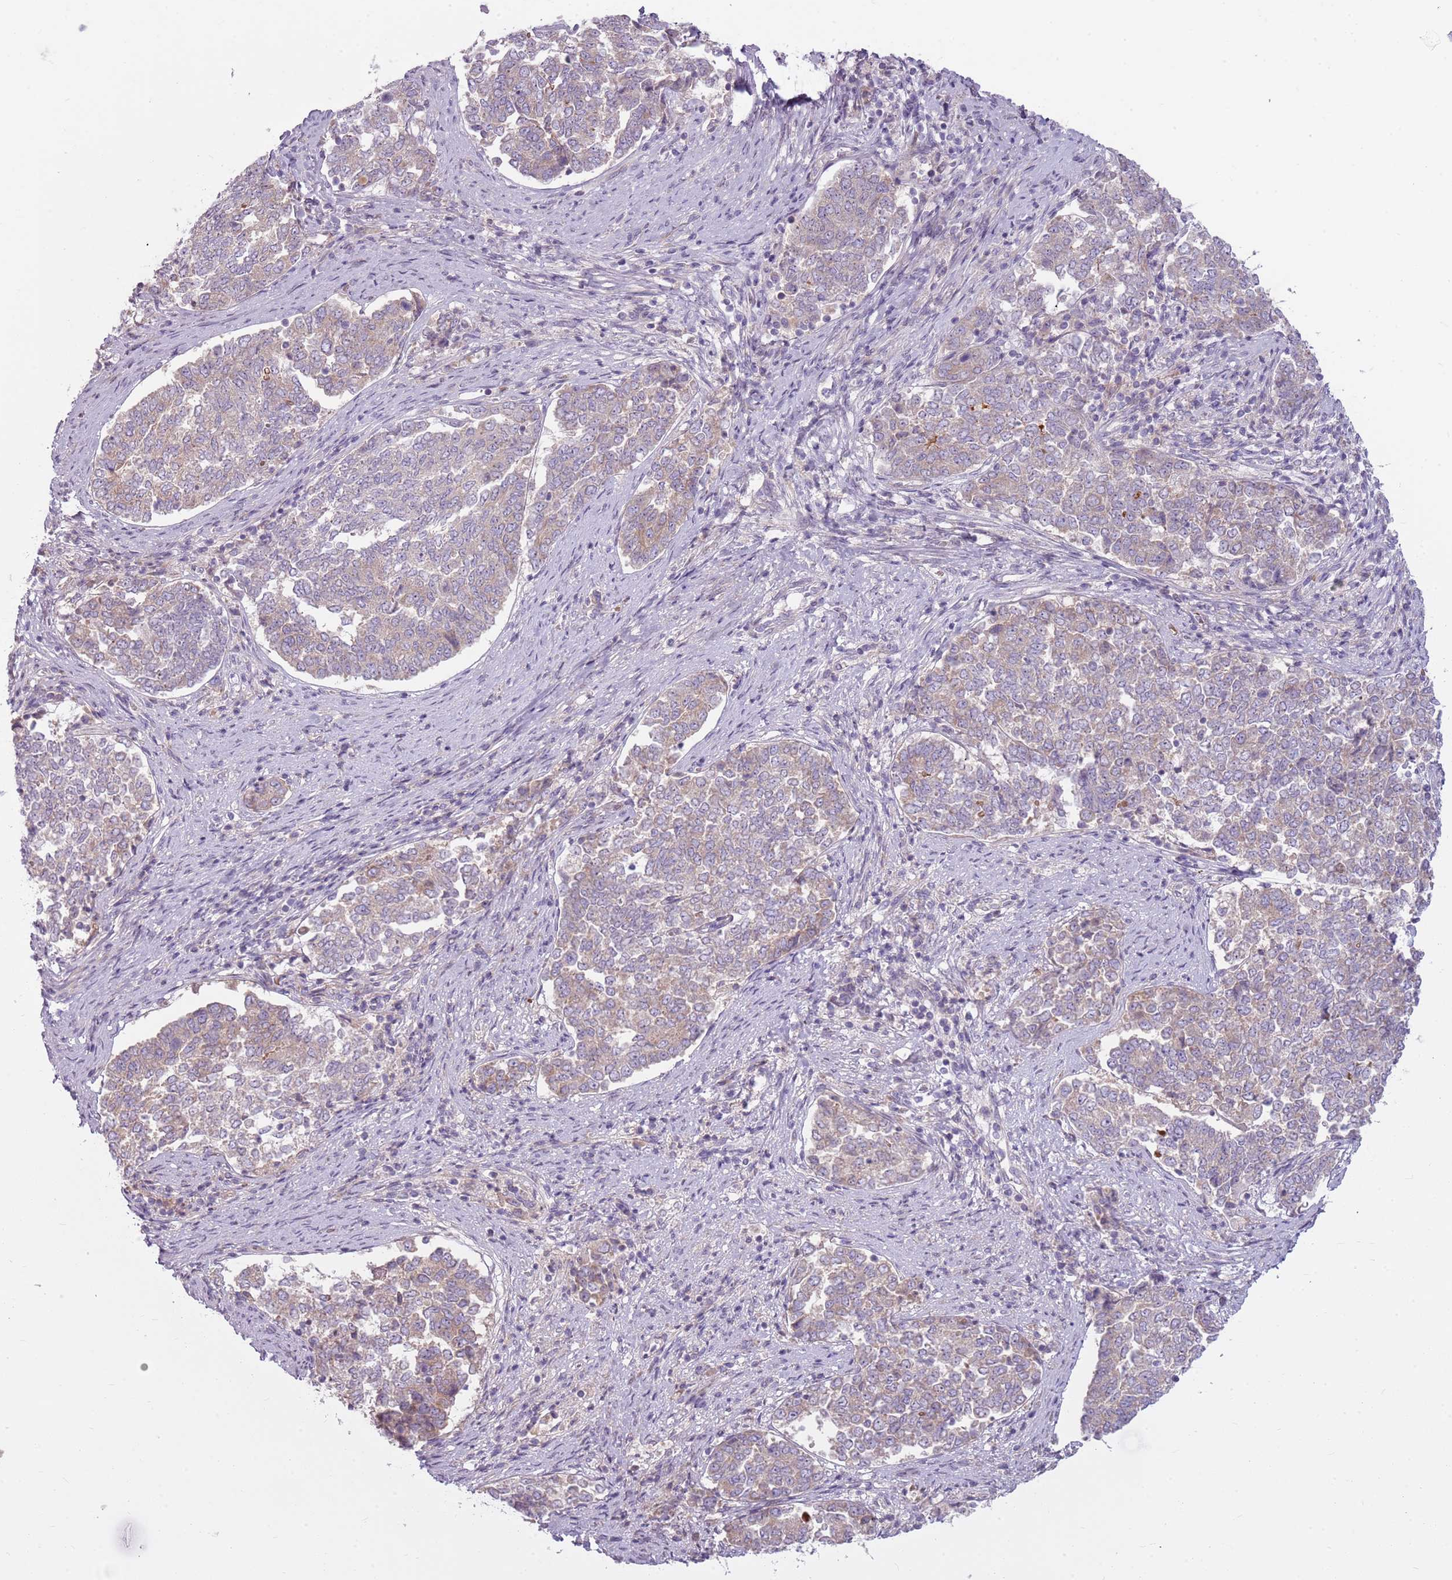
{"staining": {"intensity": "weak", "quantity": "<25%", "location": "cytoplasmic/membranous"}, "tissue": "endometrial cancer", "cell_type": "Tumor cells", "image_type": "cancer", "snomed": [{"axis": "morphology", "description": "Adenocarcinoma, NOS"}, {"axis": "topography", "description": "Endometrium"}], "caption": "Tumor cells show no significant staining in endometrial adenocarcinoma. The staining was performed using DAB (3,3'-diaminobenzidine) to visualize the protein expression in brown, while the nuclei were stained in blue with hematoxylin (Magnification: 20x).", "gene": "HSPA14", "patient": {"sex": "female", "age": 80}}